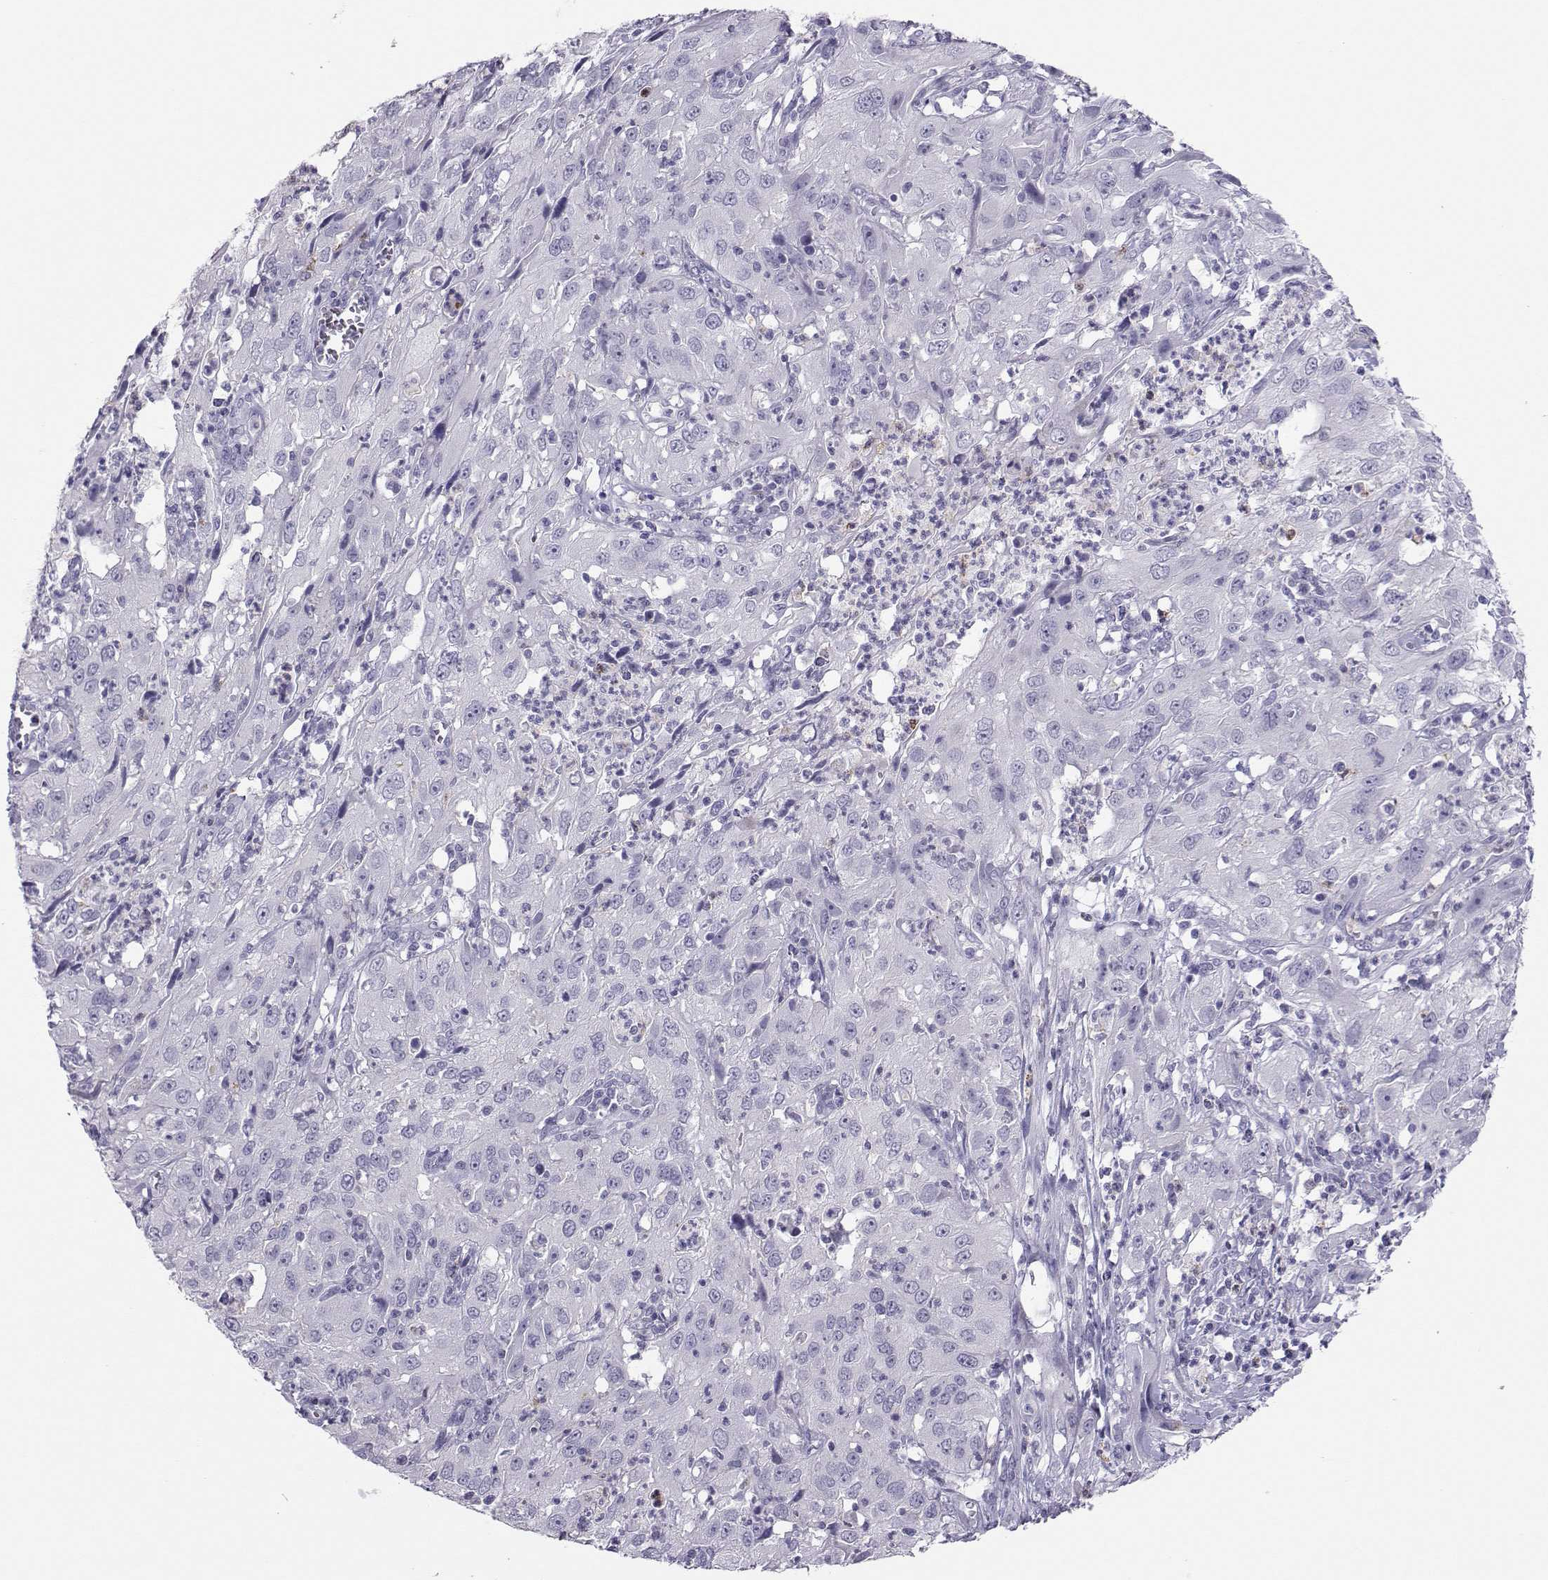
{"staining": {"intensity": "negative", "quantity": "none", "location": "none"}, "tissue": "cervical cancer", "cell_type": "Tumor cells", "image_type": "cancer", "snomed": [{"axis": "morphology", "description": "Squamous cell carcinoma, NOS"}, {"axis": "topography", "description": "Cervix"}], "caption": "Tumor cells are negative for protein expression in human squamous cell carcinoma (cervical).", "gene": "TRPM7", "patient": {"sex": "female", "age": 32}}